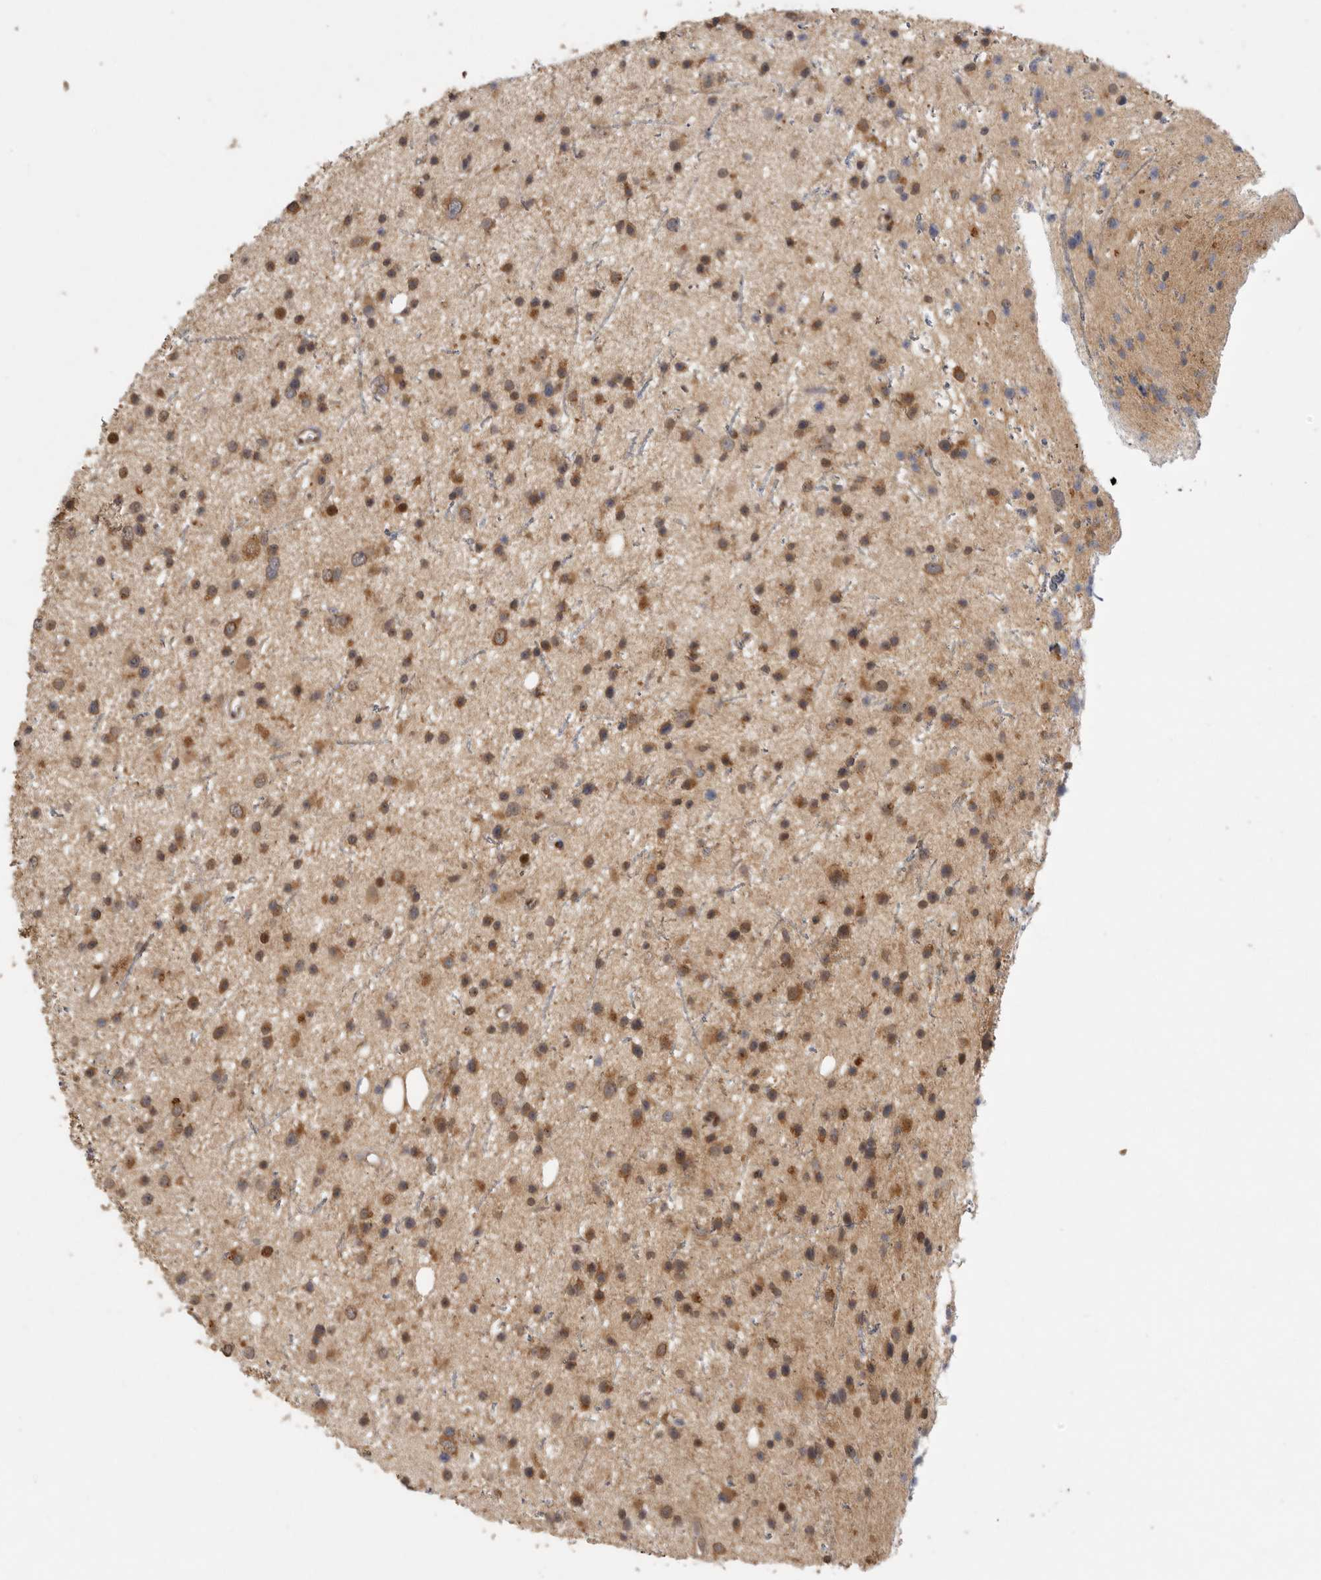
{"staining": {"intensity": "moderate", "quantity": ">75%", "location": "cytoplasmic/membranous"}, "tissue": "glioma", "cell_type": "Tumor cells", "image_type": "cancer", "snomed": [{"axis": "morphology", "description": "Glioma, malignant, Low grade"}, {"axis": "topography", "description": "Cerebral cortex"}], "caption": "Tumor cells display medium levels of moderate cytoplasmic/membranous positivity in about >75% of cells in glioma.", "gene": "CCT8", "patient": {"sex": "female", "age": 39}}